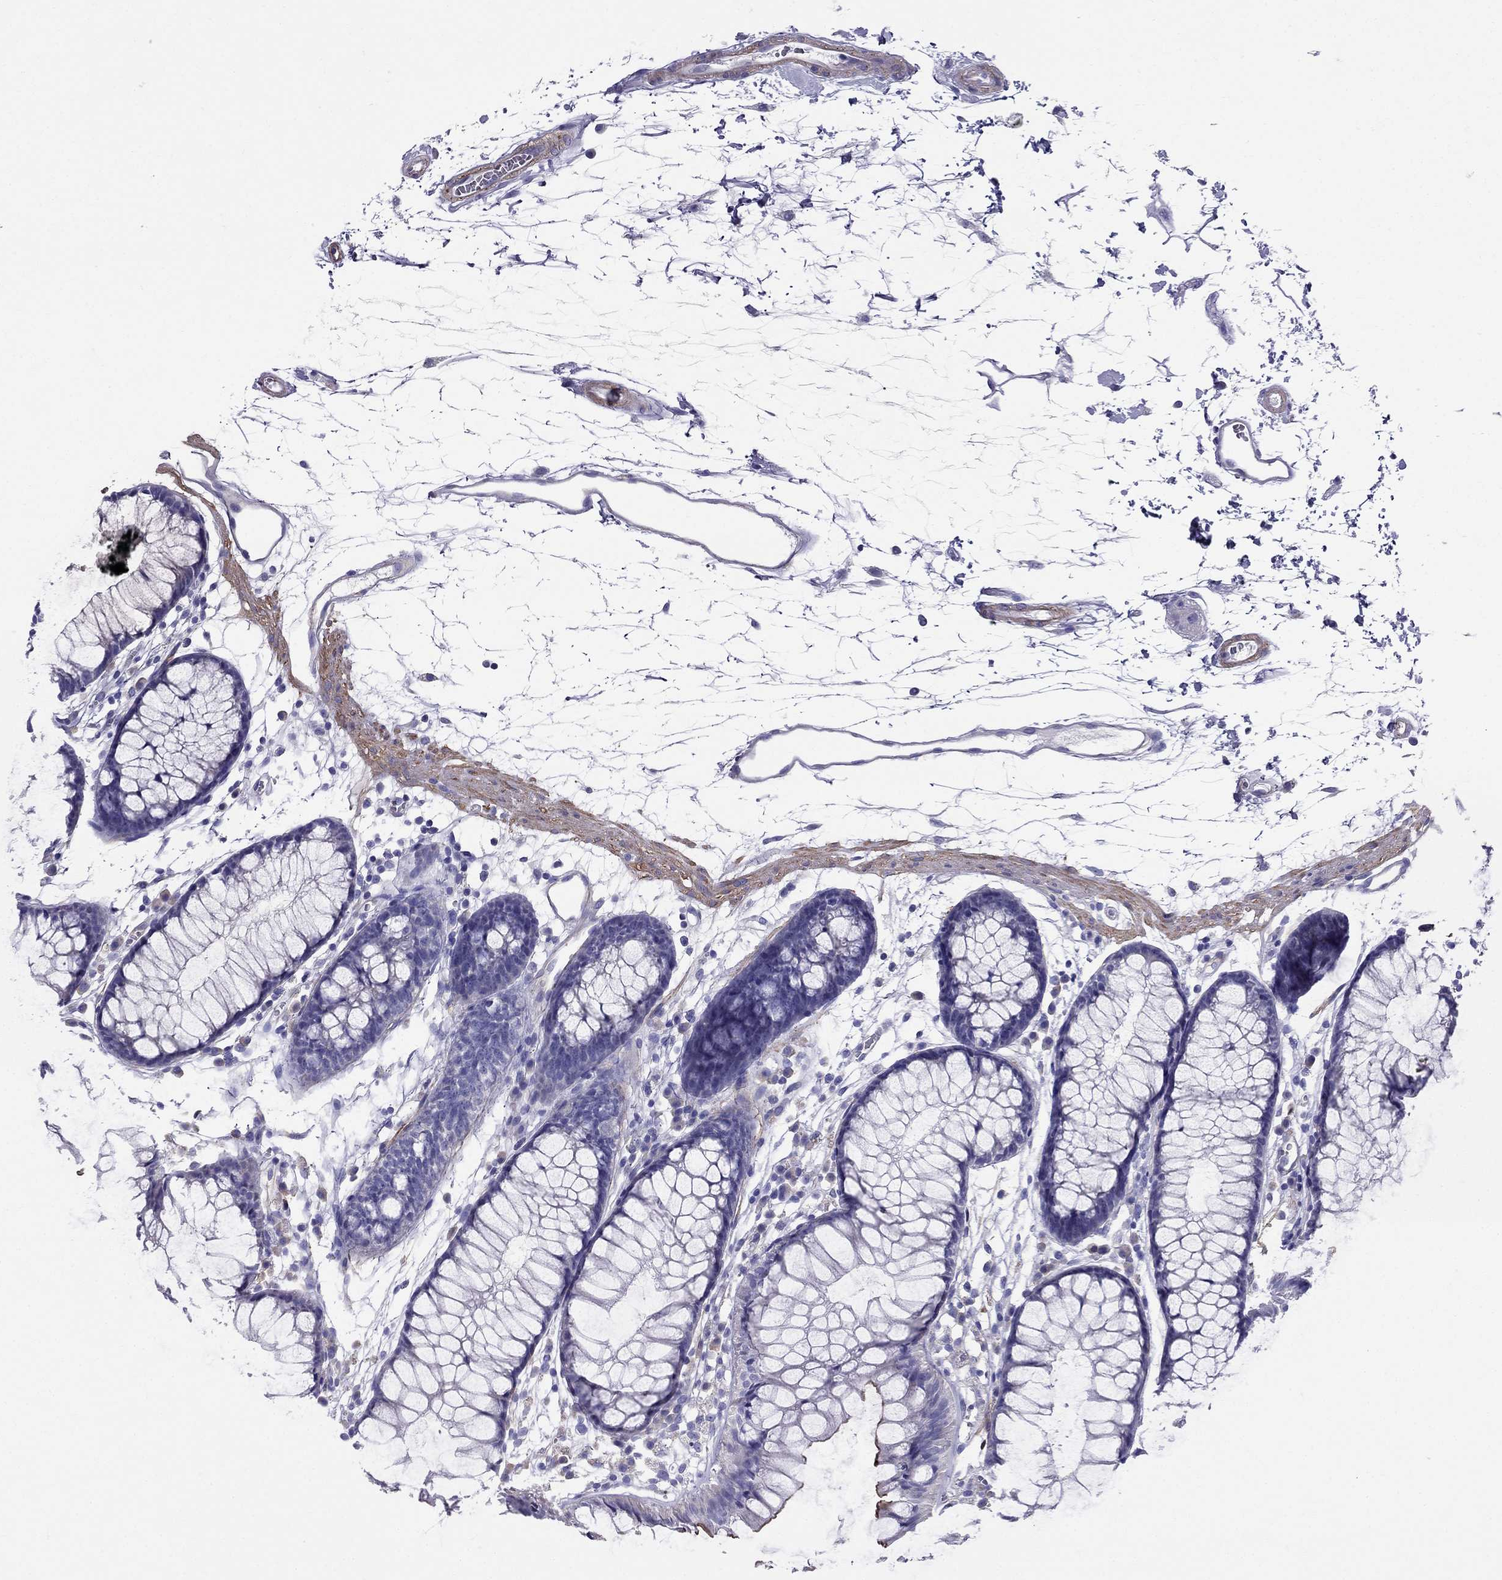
{"staining": {"intensity": "negative", "quantity": "none", "location": "none"}, "tissue": "colon", "cell_type": "Endothelial cells", "image_type": "normal", "snomed": [{"axis": "morphology", "description": "Normal tissue, NOS"}, {"axis": "morphology", "description": "Adenocarcinoma, NOS"}, {"axis": "topography", "description": "Colon"}], "caption": "The image shows no staining of endothelial cells in normal colon. (DAB (3,3'-diaminobenzidine) immunohistochemistry (IHC) with hematoxylin counter stain).", "gene": "GPR50", "patient": {"sex": "male", "age": 65}}